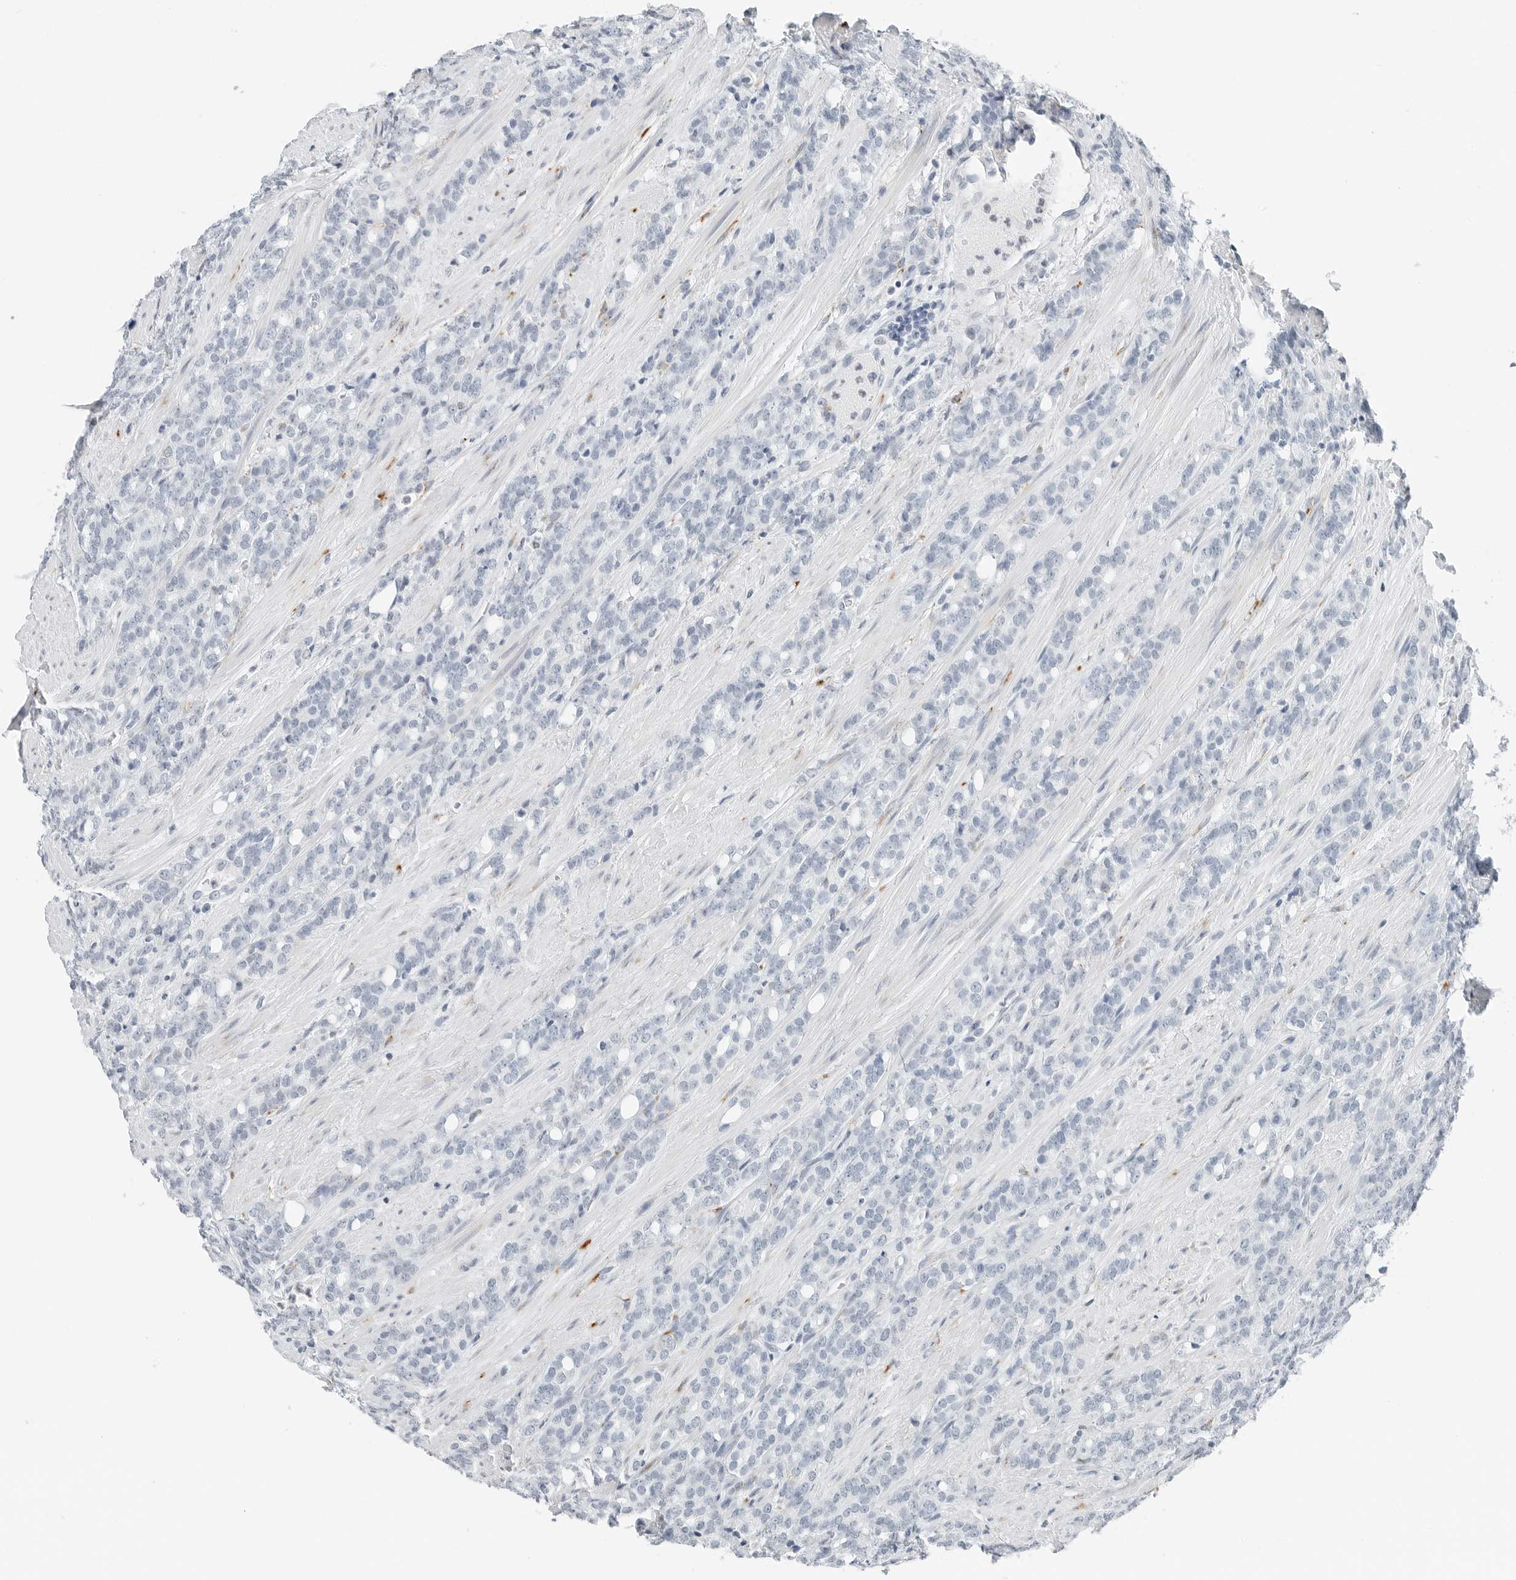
{"staining": {"intensity": "negative", "quantity": "none", "location": "none"}, "tissue": "prostate cancer", "cell_type": "Tumor cells", "image_type": "cancer", "snomed": [{"axis": "morphology", "description": "Adenocarcinoma, High grade"}, {"axis": "topography", "description": "Prostate"}], "caption": "This is a micrograph of IHC staining of prostate cancer, which shows no expression in tumor cells.", "gene": "P4HA2", "patient": {"sex": "male", "age": 62}}